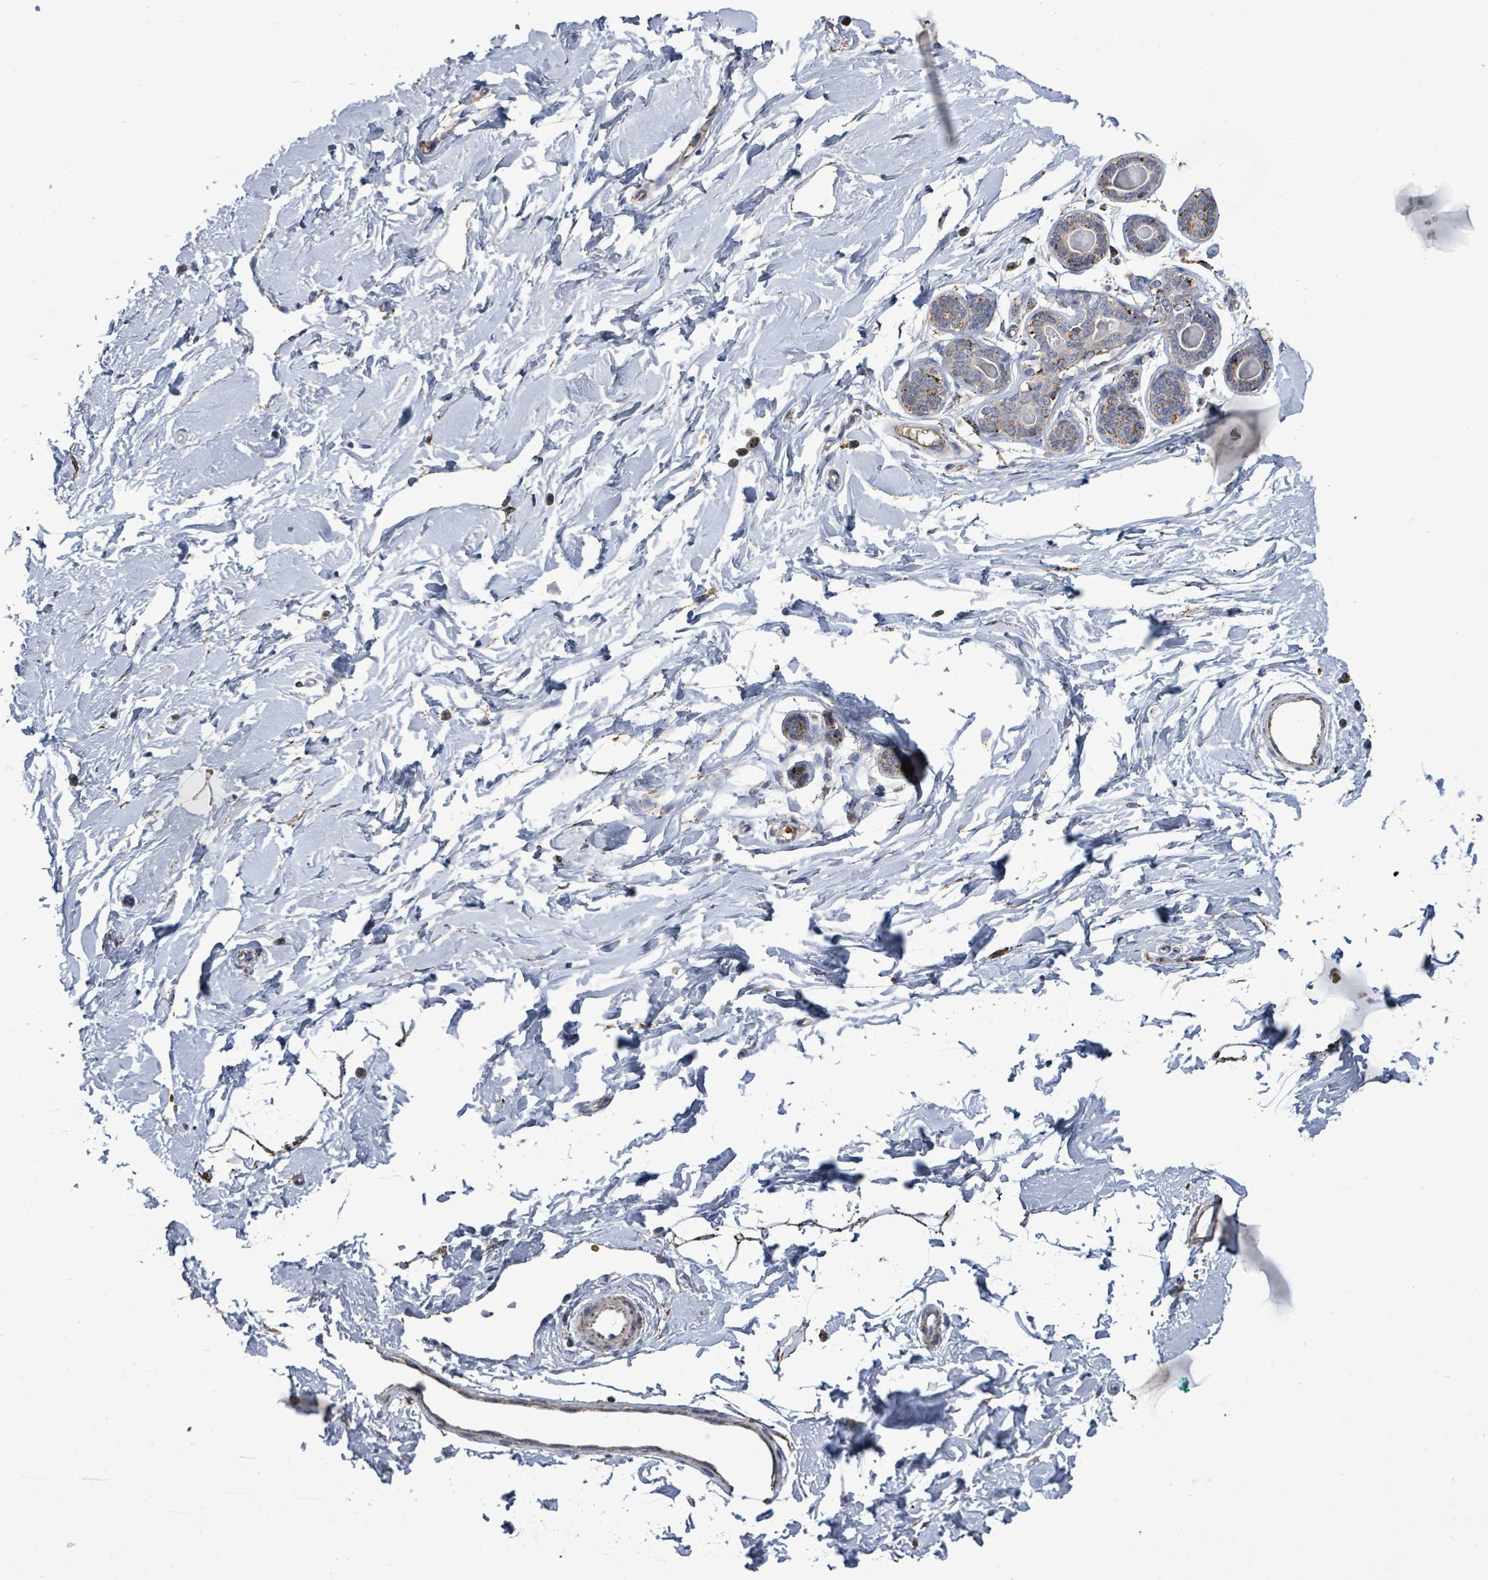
{"staining": {"intensity": "moderate", "quantity": "25%-75%", "location": "cytoplasmic/membranous"}, "tissue": "breast", "cell_type": "Adipocytes", "image_type": "normal", "snomed": [{"axis": "morphology", "description": "Normal tissue, NOS"}, {"axis": "topography", "description": "Breast"}], "caption": "Immunohistochemistry (IHC) image of benign breast stained for a protein (brown), which reveals medium levels of moderate cytoplasmic/membranous staining in about 25%-75% of adipocytes.", "gene": "MTMR12", "patient": {"sex": "female", "age": 23}}